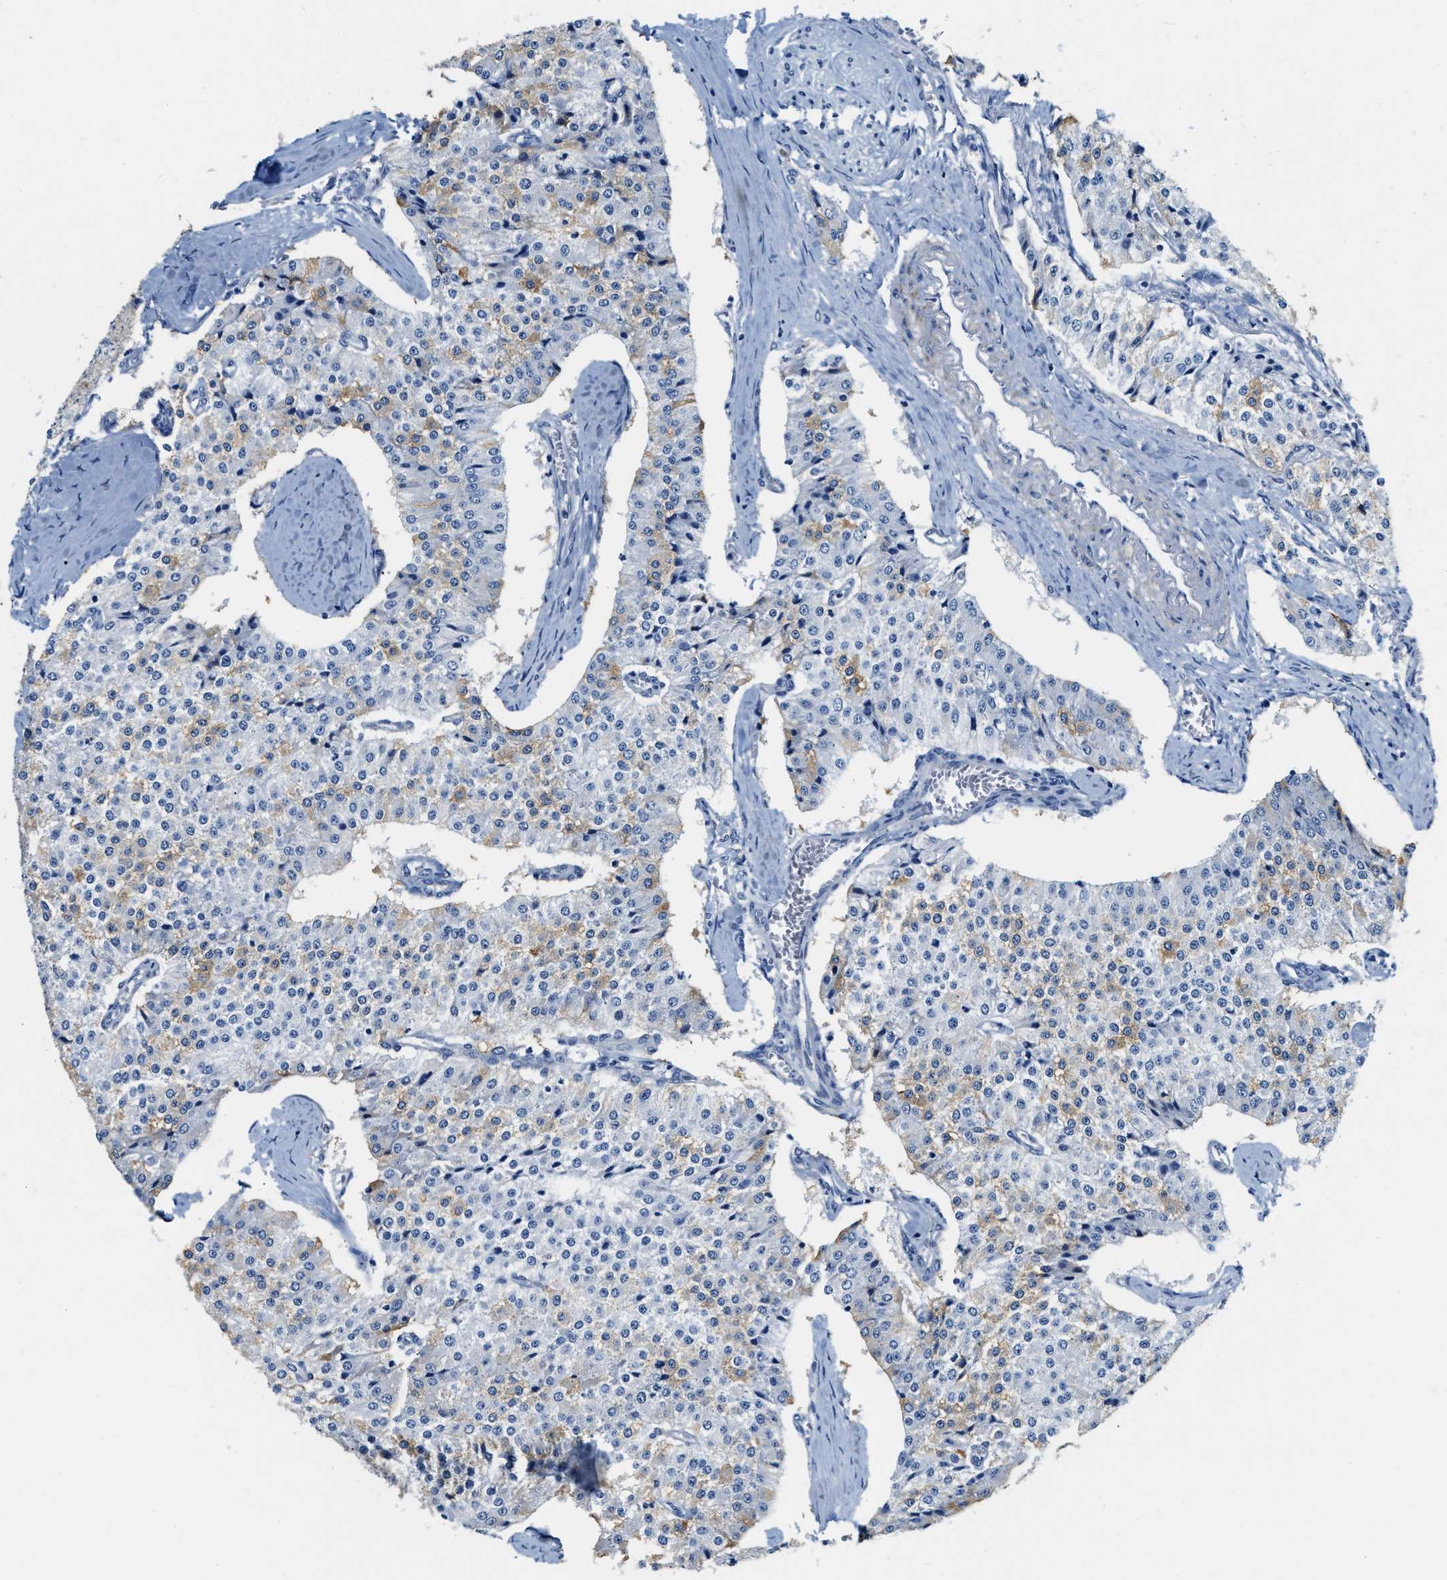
{"staining": {"intensity": "moderate", "quantity": "25%-75%", "location": "cytoplasmic/membranous"}, "tissue": "carcinoid", "cell_type": "Tumor cells", "image_type": "cancer", "snomed": [{"axis": "morphology", "description": "Carcinoid, malignant, NOS"}, {"axis": "topography", "description": "Colon"}], "caption": "This is a photomicrograph of IHC staining of carcinoid (malignant), which shows moderate positivity in the cytoplasmic/membranous of tumor cells.", "gene": "EIF2AK2", "patient": {"sex": "female", "age": 52}}